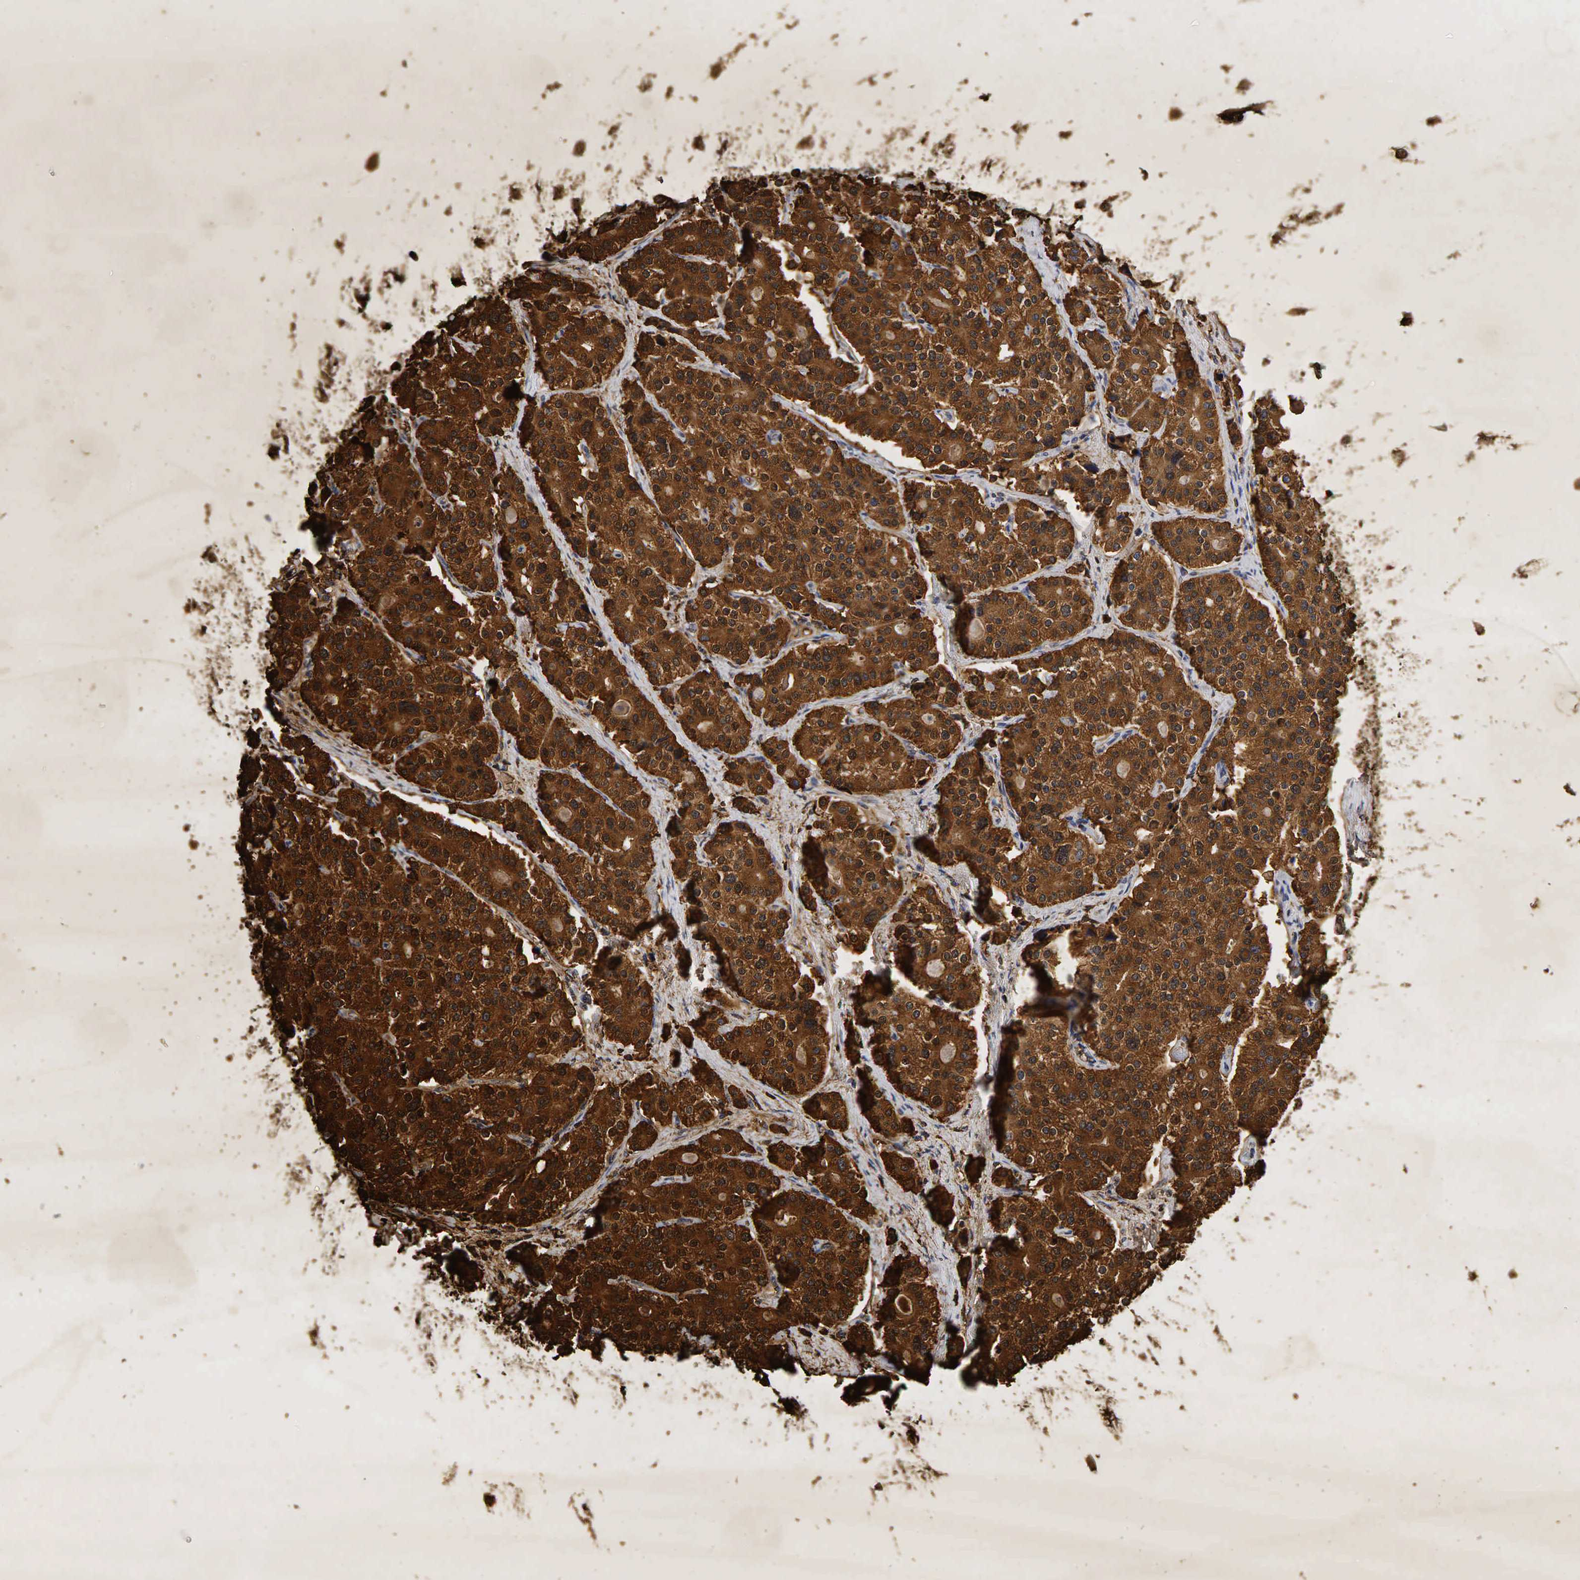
{"staining": {"intensity": "strong", "quantity": ">75%", "location": "cytoplasmic/membranous,nuclear"}, "tissue": "carcinoid", "cell_type": "Tumor cells", "image_type": "cancer", "snomed": [{"axis": "morphology", "description": "Carcinoid, malignant, NOS"}, {"axis": "topography", "description": "Small intestine"}], "caption": "Protein staining by IHC reveals strong cytoplasmic/membranous and nuclear staining in about >75% of tumor cells in carcinoid. The staining was performed using DAB (3,3'-diaminobenzidine) to visualize the protein expression in brown, while the nuclei were stained in blue with hematoxylin (Magnification: 20x).", "gene": "CHGA", "patient": {"sex": "male", "age": 63}}